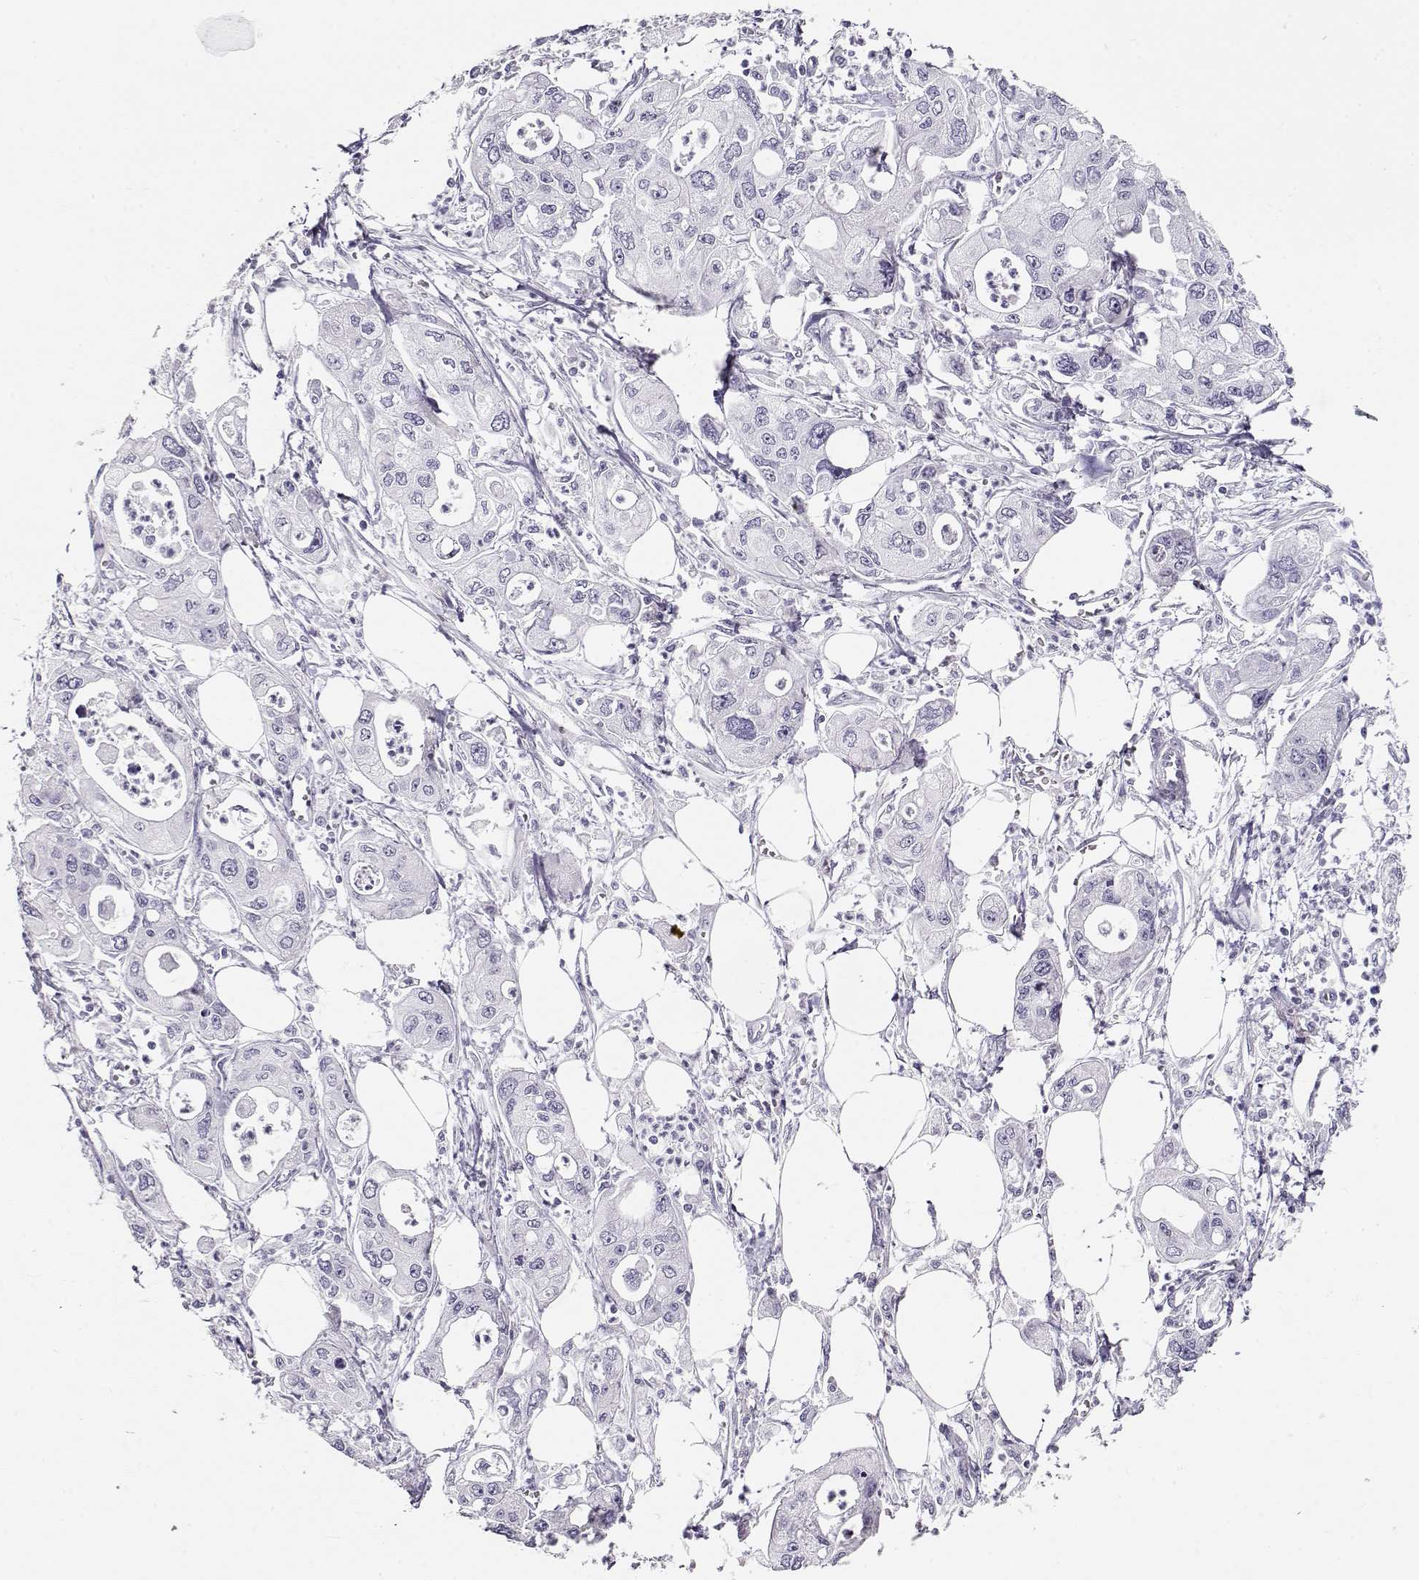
{"staining": {"intensity": "negative", "quantity": "none", "location": "none"}, "tissue": "pancreatic cancer", "cell_type": "Tumor cells", "image_type": "cancer", "snomed": [{"axis": "morphology", "description": "Adenocarcinoma, NOS"}, {"axis": "topography", "description": "Pancreas"}], "caption": "Immunohistochemistry (IHC) image of neoplastic tissue: human pancreatic adenocarcinoma stained with DAB (3,3'-diaminobenzidine) shows no significant protein expression in tumor cells. (DAB (3,3'-diaminobenzidine) immunohistochemistry (IHC) with hematoxylin counter stain).", "gene": "MAGEC1", "patient": {"sex": "male", "age": 70}}